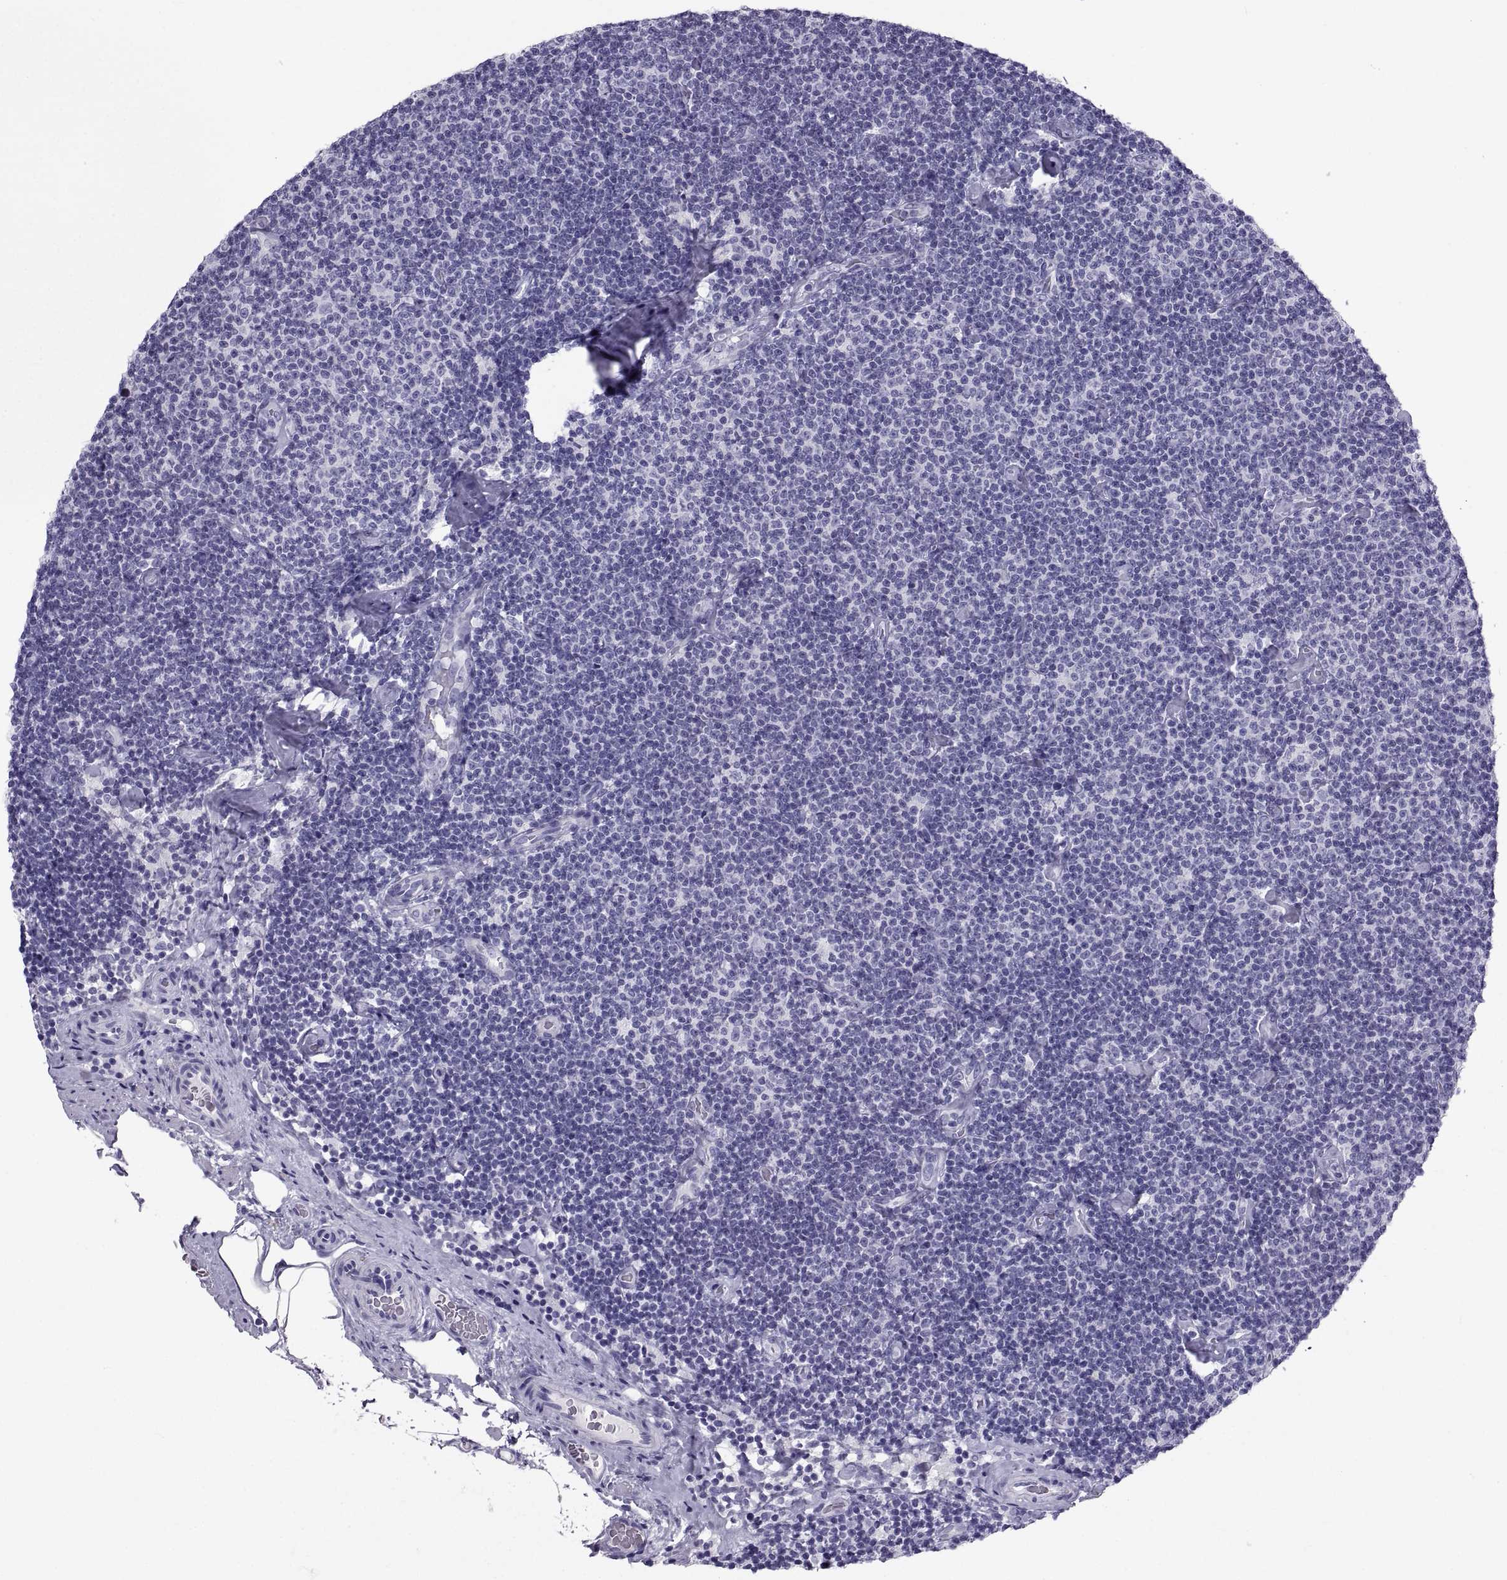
{"staining": {"intensity": "negative", "quantity": "none", "location": "none"}, "tissue": "lymphoma", "cell_type": "Tumor cells", "image_type": "cancer", "snomed": [{"axis": "morphology", "description": "Malignant lymphoma, non-Hodgkin's type, Low grade"}, {"axis": "topography", "description": "Lymph node"}], "caption": "IHC of human low-grade malignant lymphoma, non-Hodgkin's type shows no expression in tumor cells.", "gene": "PCSK1N", "patient": {"sex": "male", "age": 81}}